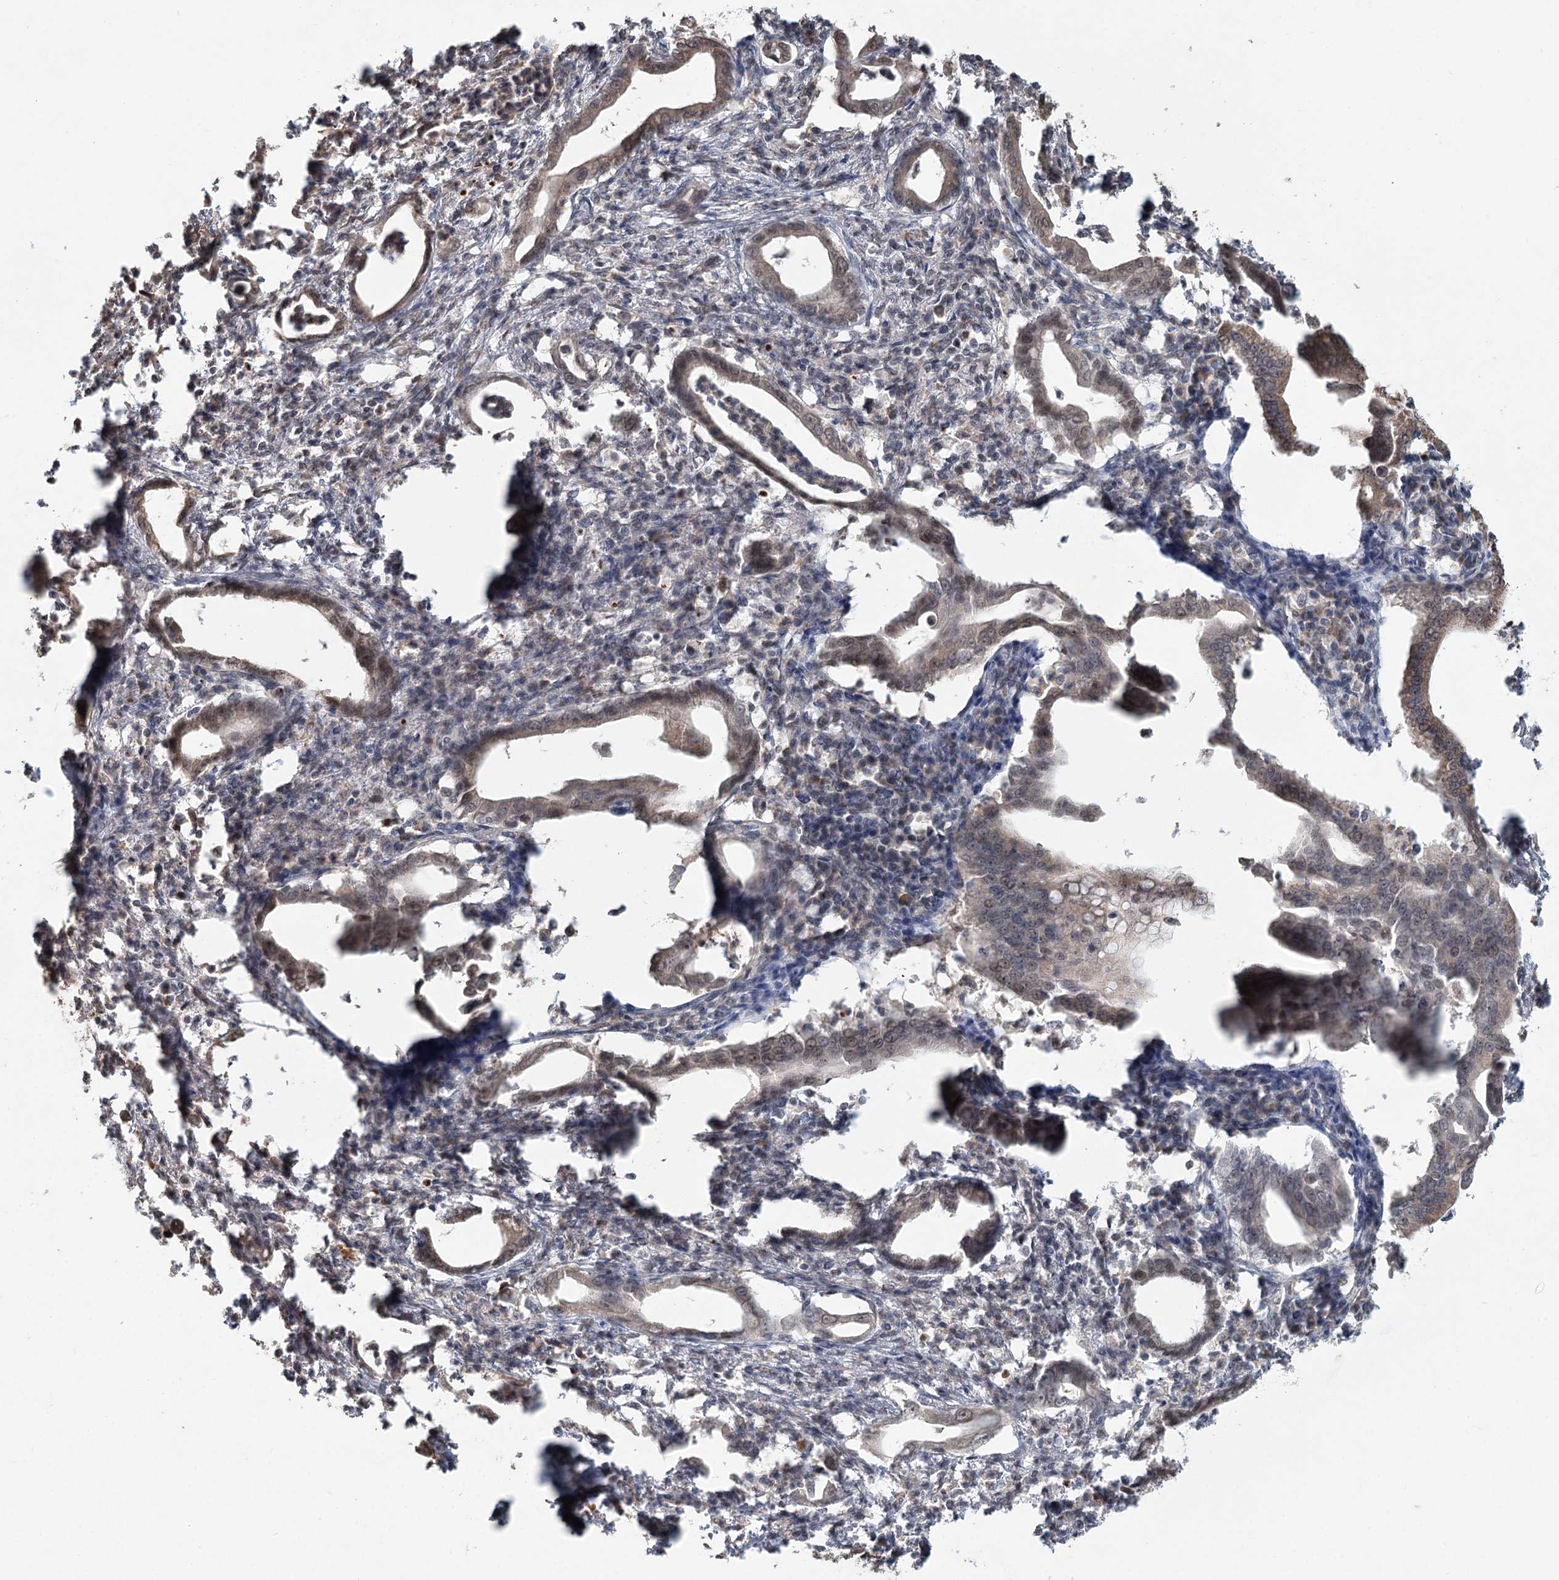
{"staining": {"intensity": "weak", "quantity": "25%-75%", "location": "cytoplasmic/membranous"}, "tissue": "pancreatic cancer", "cell_type": "Tumor cells", "image_type": "cancer", "snomed": [{"axis": "morphology", "description": "Adenocarcinoma, NOS"}, {"axis": "topography", "description": "Pancreas"}], "caption": "Immunohistochemistry (IHC) micrograph of human pancreatic cancer (adenocarcinoma) stained for a protein (brown), which shows low levels of weak cytoplasmic/membranous expression in approximately 25%-75% of tumor cells.", "gene": "GPALPP1", "patient": {"sex": "female", "age": 55}}